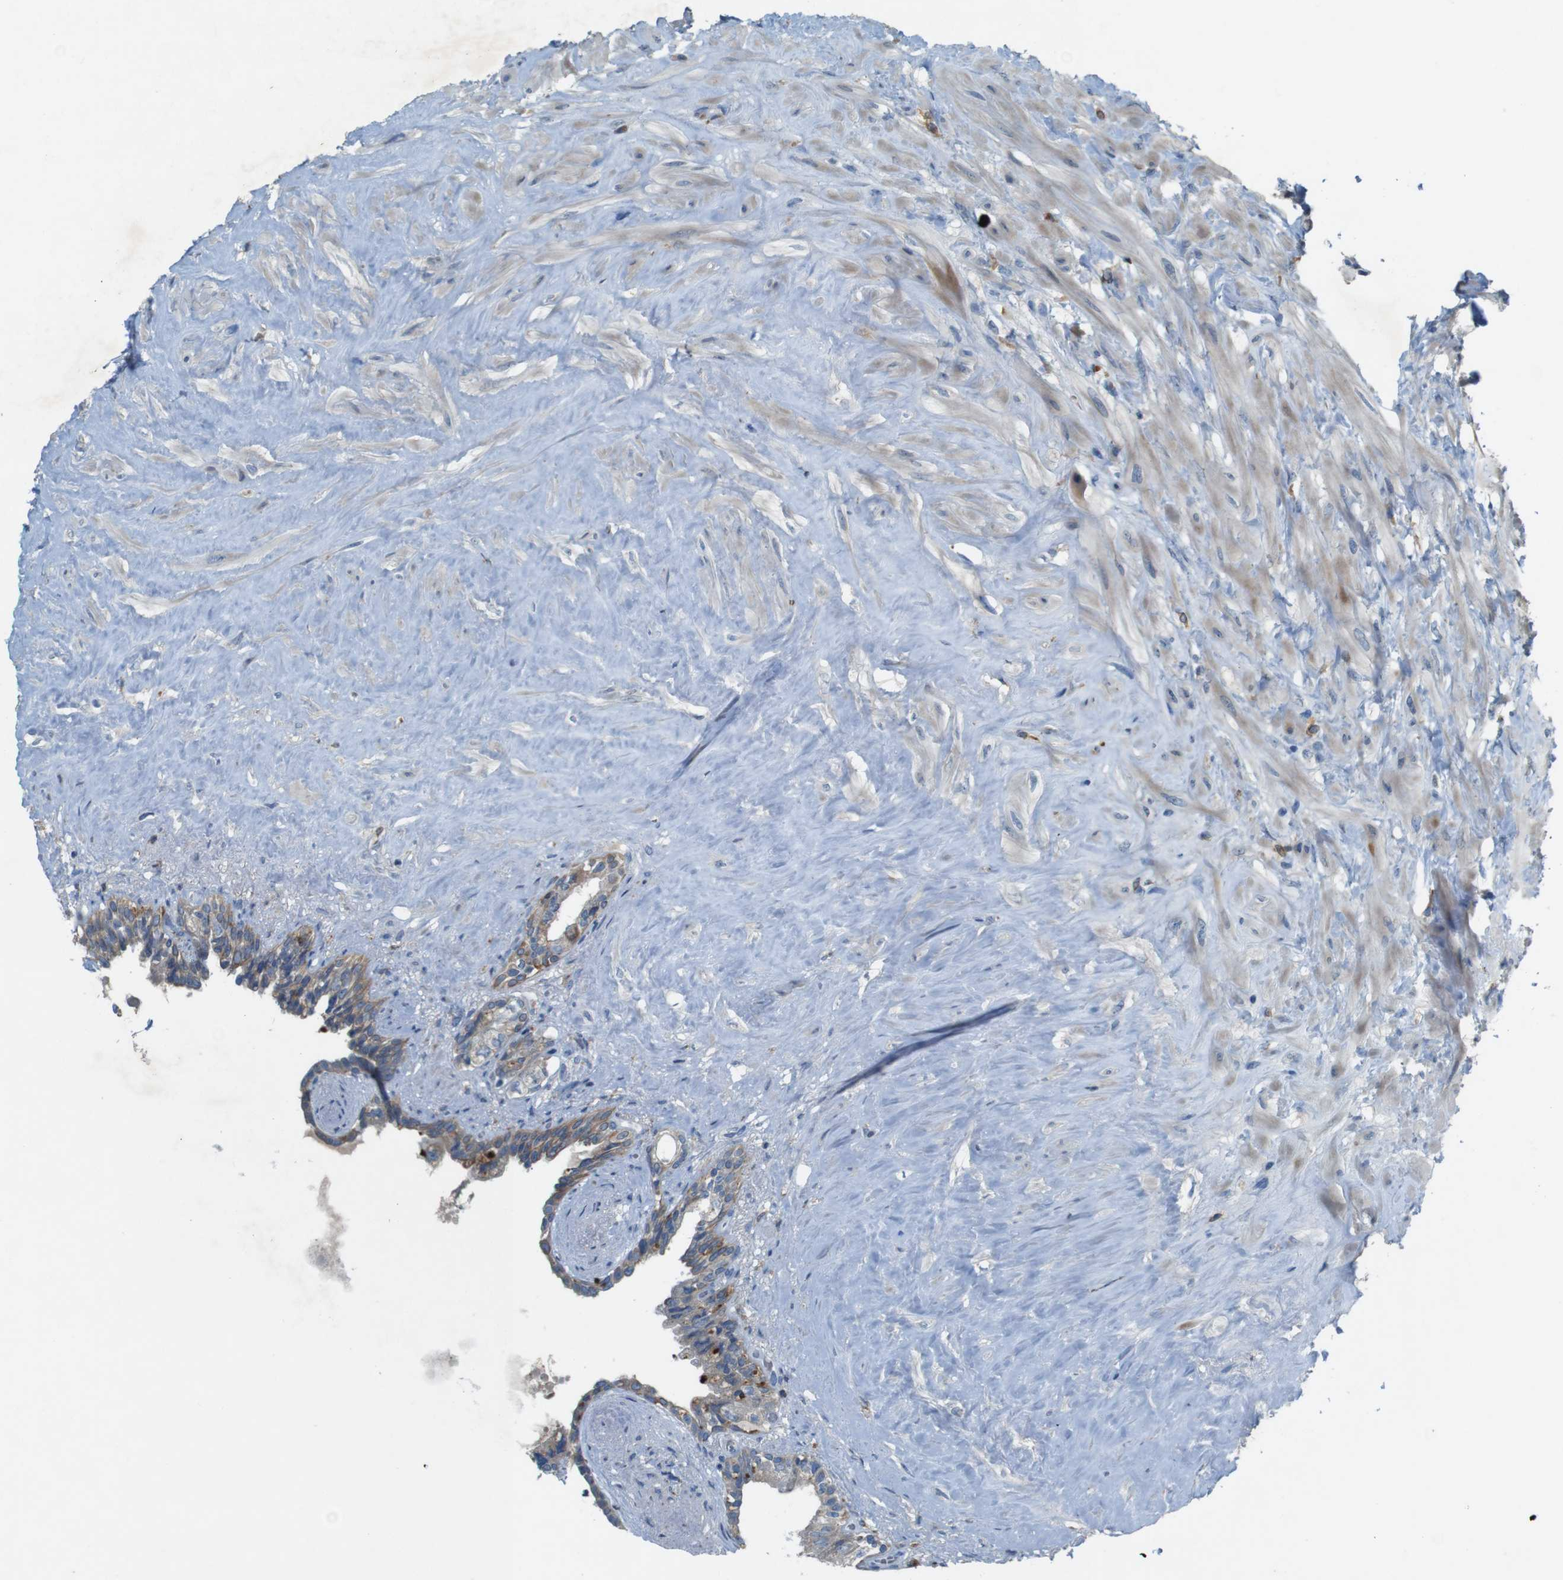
{"staining": {"intensity": "weak", "quantity": "<25%", "location": "cytoplasmic/membranous"}, "tissue": "seminal vesicle", "cell_type": "Glandular cells", "image_type": "normal", "snomed": [{"axis": "morphology", "description": "Normal tissue, NOS"}, {"axis": "topography", "description": "Seminal veicle"}], "caption": "IHC image of normal seminal vesicle: human seminal vesicle stained with DAB (3,3'-diaminobenzidine) displays no significant protein expression in glandular cells.", "gene": "MOGAT3", "patient": {"sex": "male", "age": 63}}